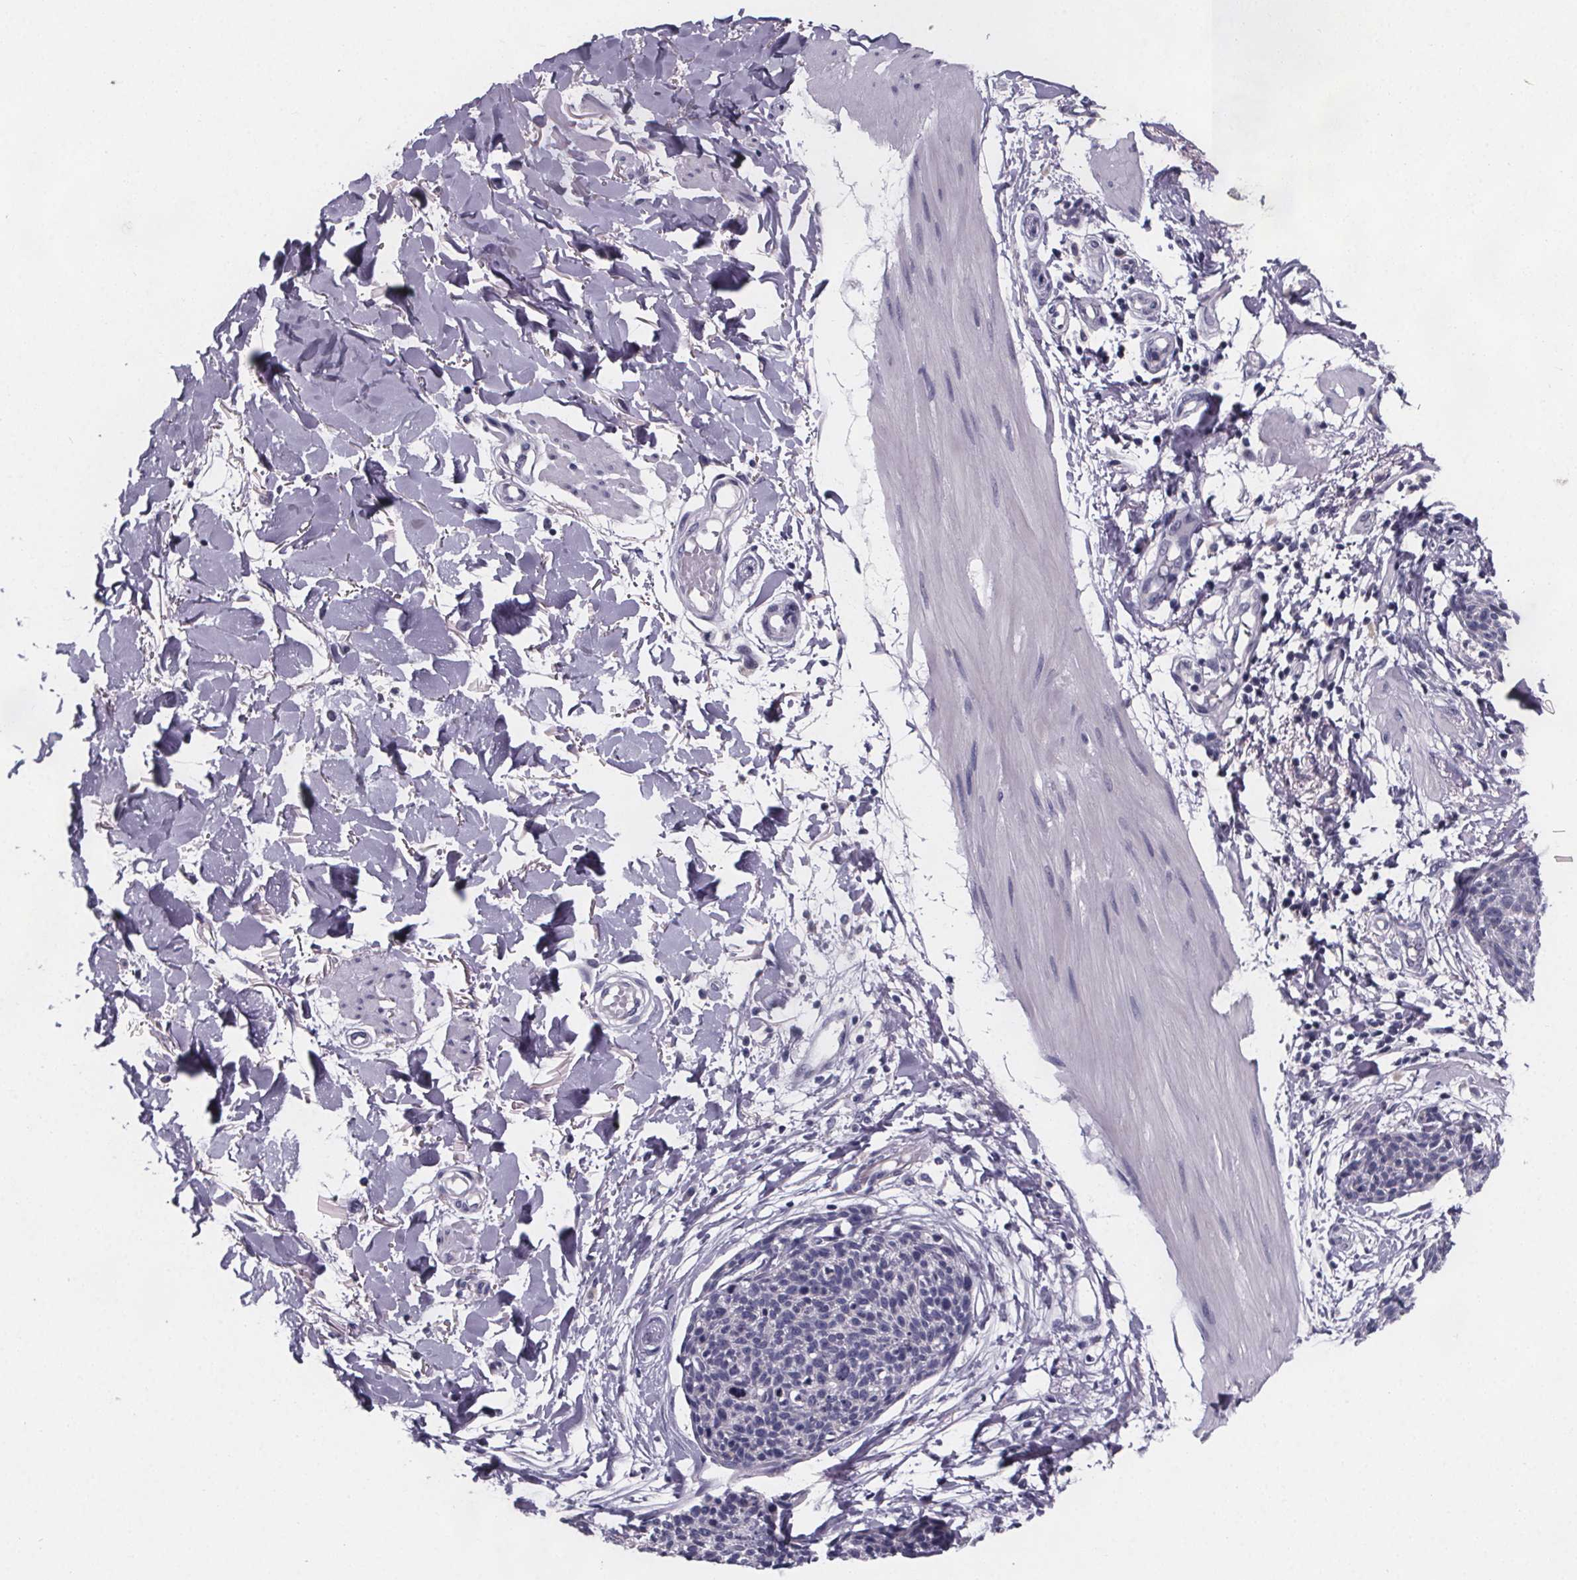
{"staining": {"intensity": "negative", "quantity": "none", "location": "none"}, "tissue": "skin cancer", "cell_type": "Tumor cells", "image_type": "cancer", "snomed": [{"axis": "morphology", "description": "Squamous cell carcinoma, NOS"}, {"axis": "topography", "description": "Skin"}, {"axis": "topography", "description": "Vulva"}], "caption": "This is an immunohistochemistry photomicrograph of human skin cancer (squamous cell carcinoma). There is no staining in tumor cells.", "gene": "PAH", "patient": {"sex": "female", "age": 75}}